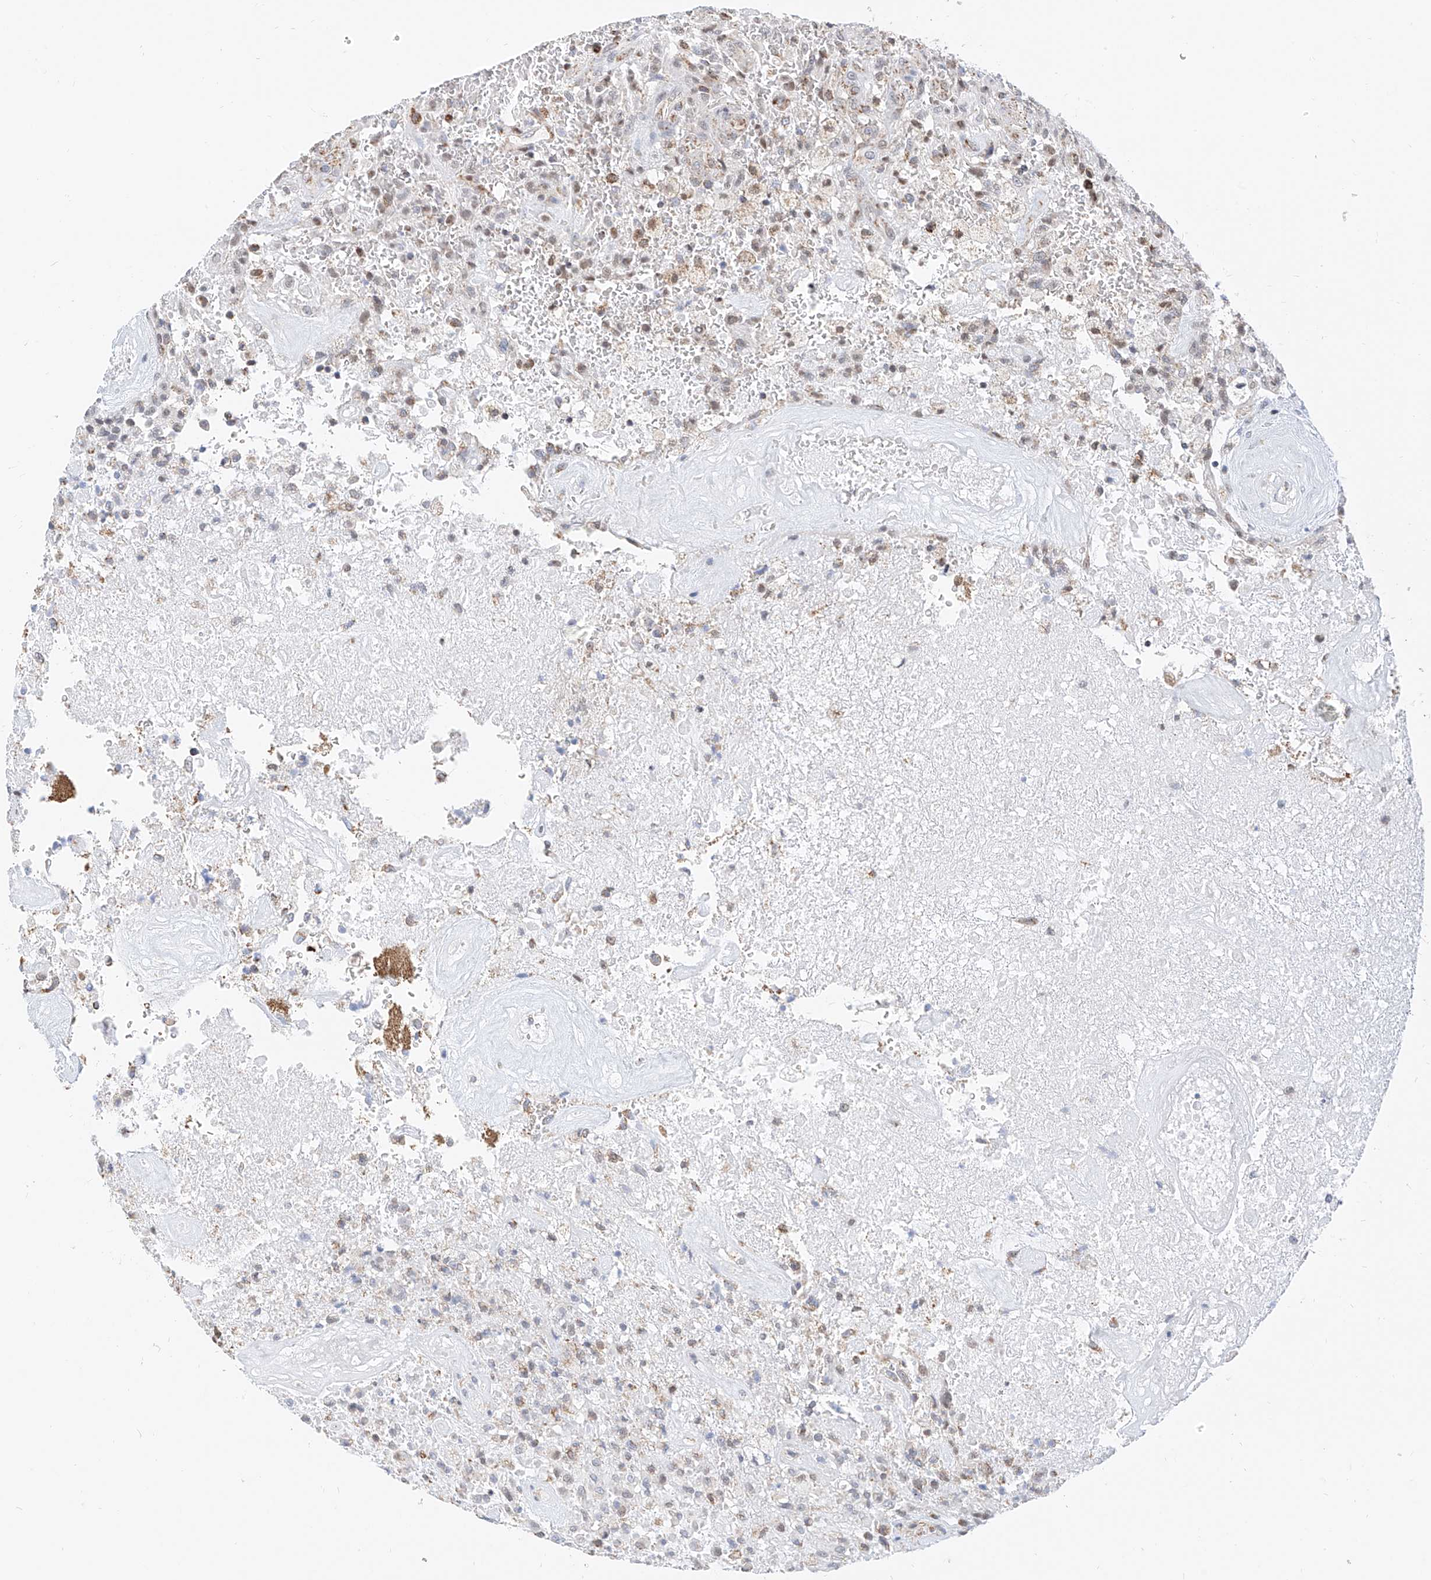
{"staining": {"intensity": "negative", "quantity": "none", "location": "none"}, "tissue": "glioma", "cell_type": "Tumor cells", "image_type": "cancer", "snomed": [{"axis": "morphology", "description": "Glioma, malignant, High grade"}, {"axis": "topography", "description": "Brain"}], "caption": "The immunohistochemistry (IHC) micrograph has no significant expression in tumor cells of malignant glioma (high-grade) tissue.", "gene": "NALCN", "patient": {"sex": "female", "age": 57}}